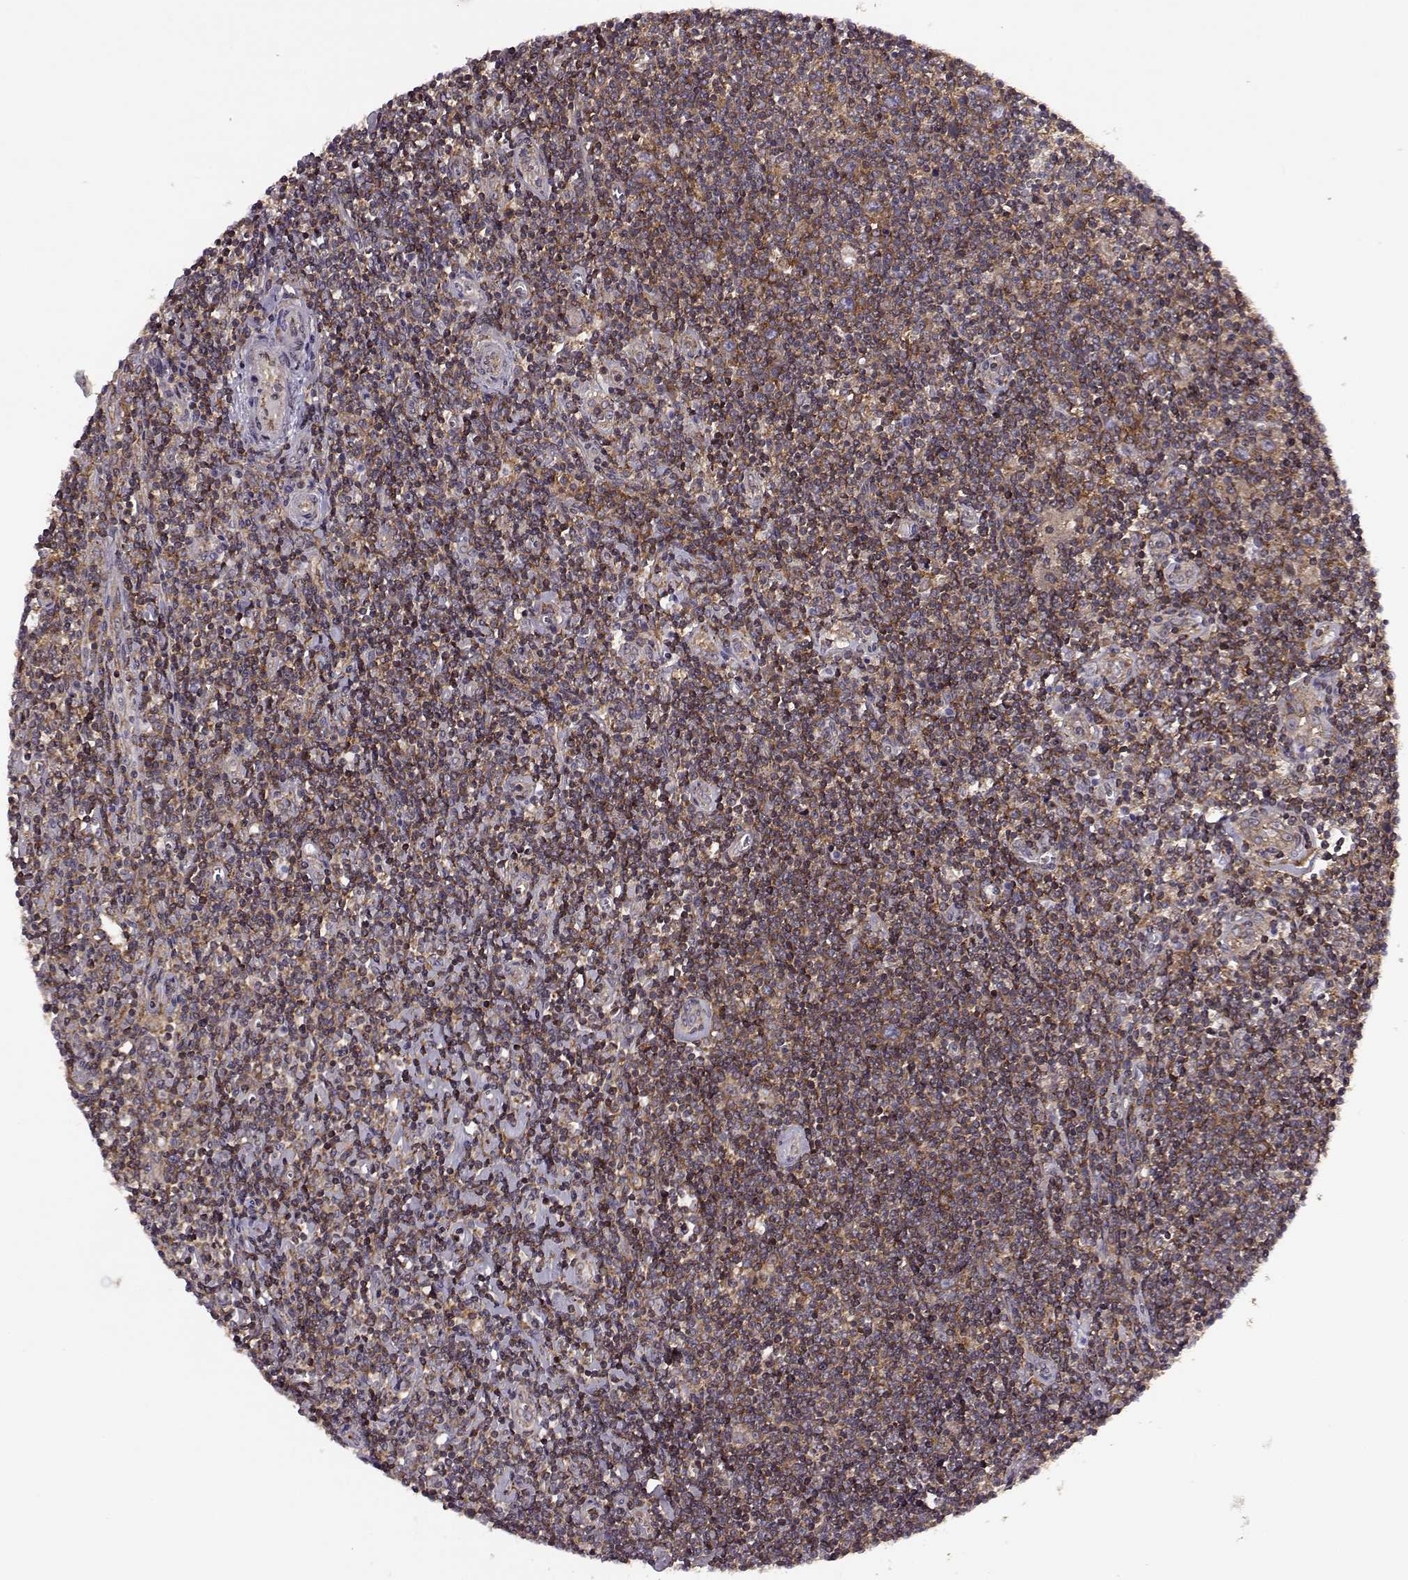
{"staining": {"intensity": "moderate", "quantity": ">75%", "location": "cytoplasmic/membranous"}, "tissue": "lymphoma", "cell_type": "Tumor cells", "image_type": "cancer", "snomed": [{"axis": "morphology", "description": "Hodgkin's disease, NOS"}, {"axis": "topography", "description": "Lymph node"}], "caption": "This histopathology image exhibits IHC staining of Hodgkin's disease, with medium moderate cytoplasmic/membranous staining in about >75% of tumor cells.", "gene": "URI1", "patient": {"sex": "male", "age": 40}}